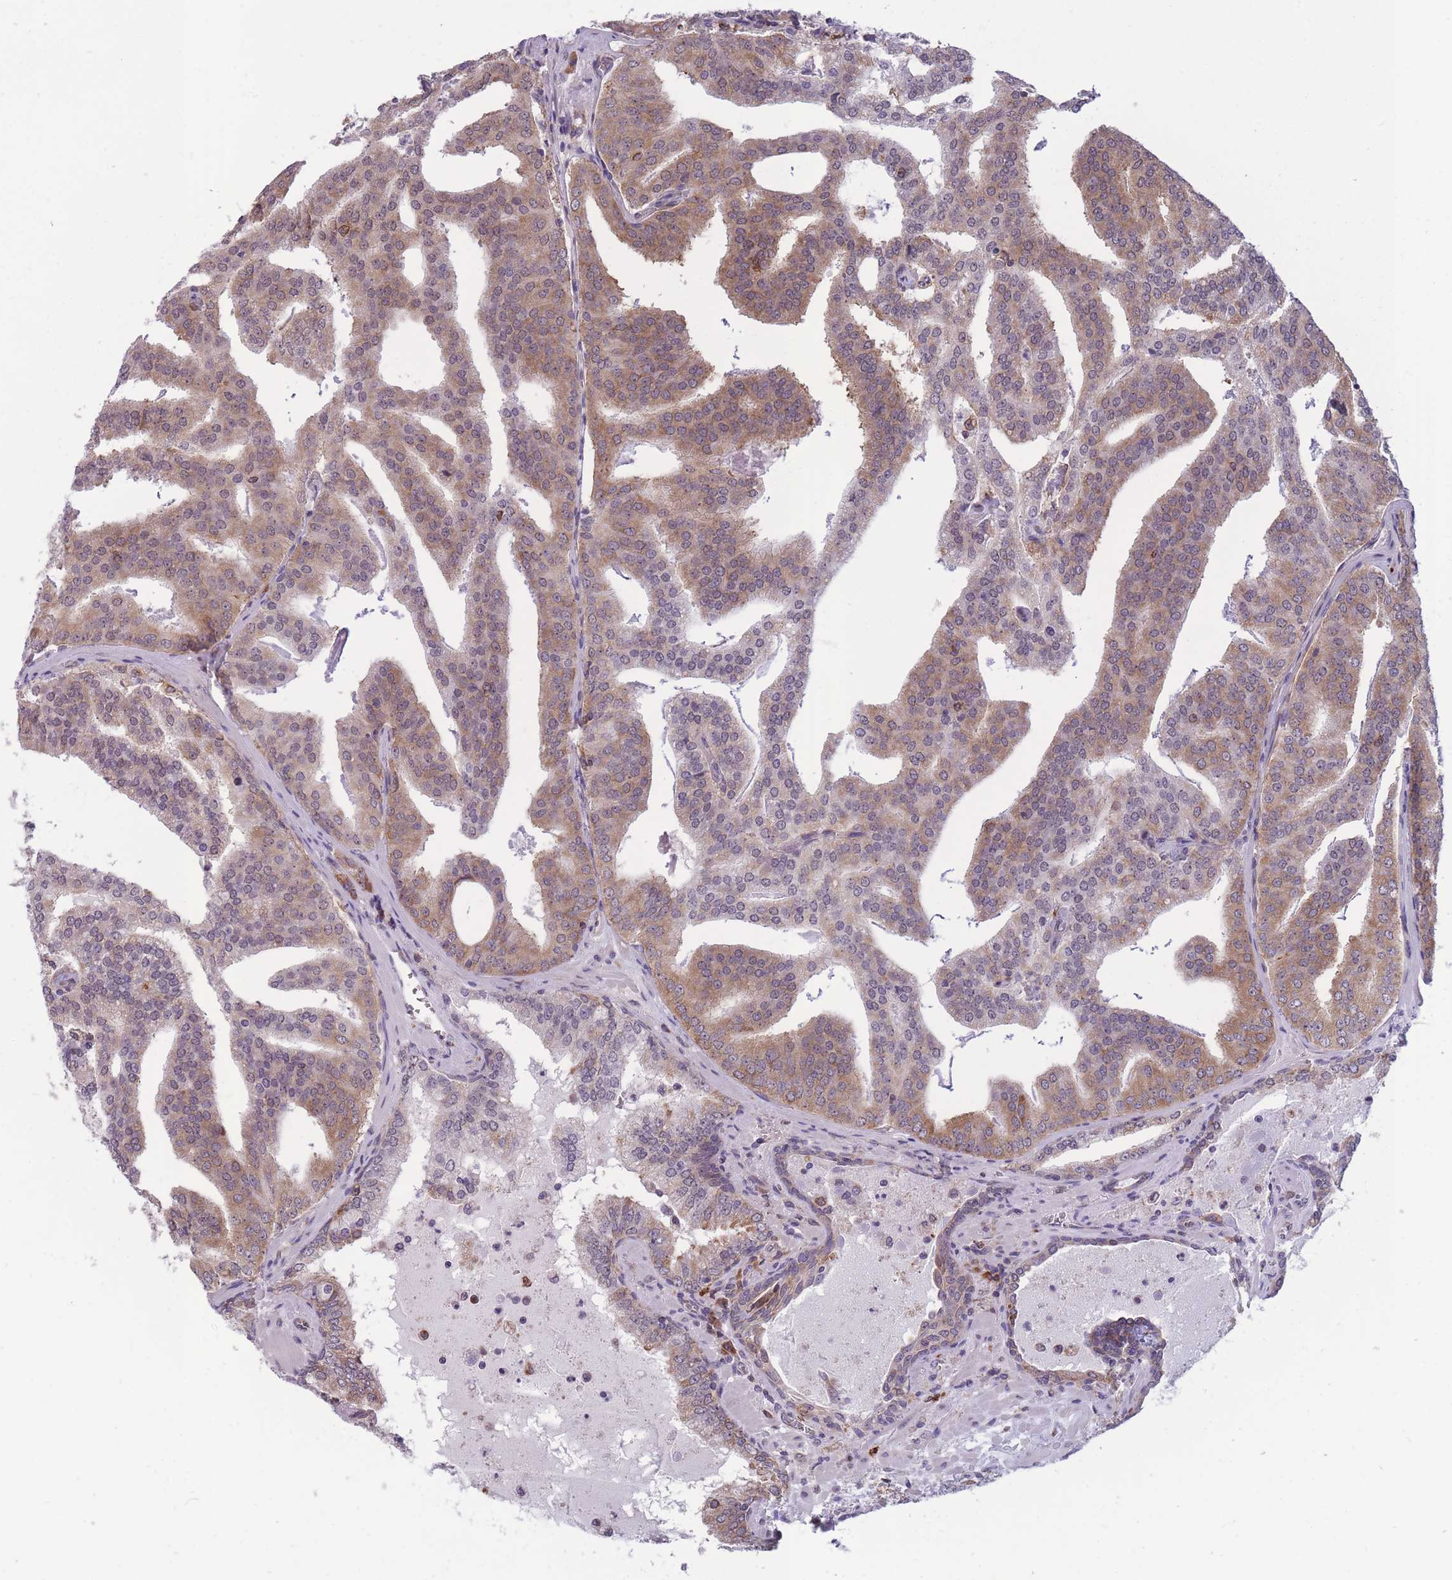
{"staining": {"intensity": "moderate", "quantity": ">75%", "location": "cytoplasmic/membranous"}, "tissue": "prostate cancer", "cell_type": "Tumor cells", "image_type": "cancer", "snomed": [{"axis": "morphology", "description": "Adenocarcinoma, High grade"}, {"axis": "topography", "description": "Prostate"}], "caption": "A photomicrograph of human prostate cancer stained for a protein exhibits moderate cytoplasmic/membranous brown staining in tumor cells. (DAB (3,3'-diaminobenzidine) = brown stain, brightfield microscopy at high magnification).", "gene": "TMEM121", "patient": {"sex": "male", "age": 68}}